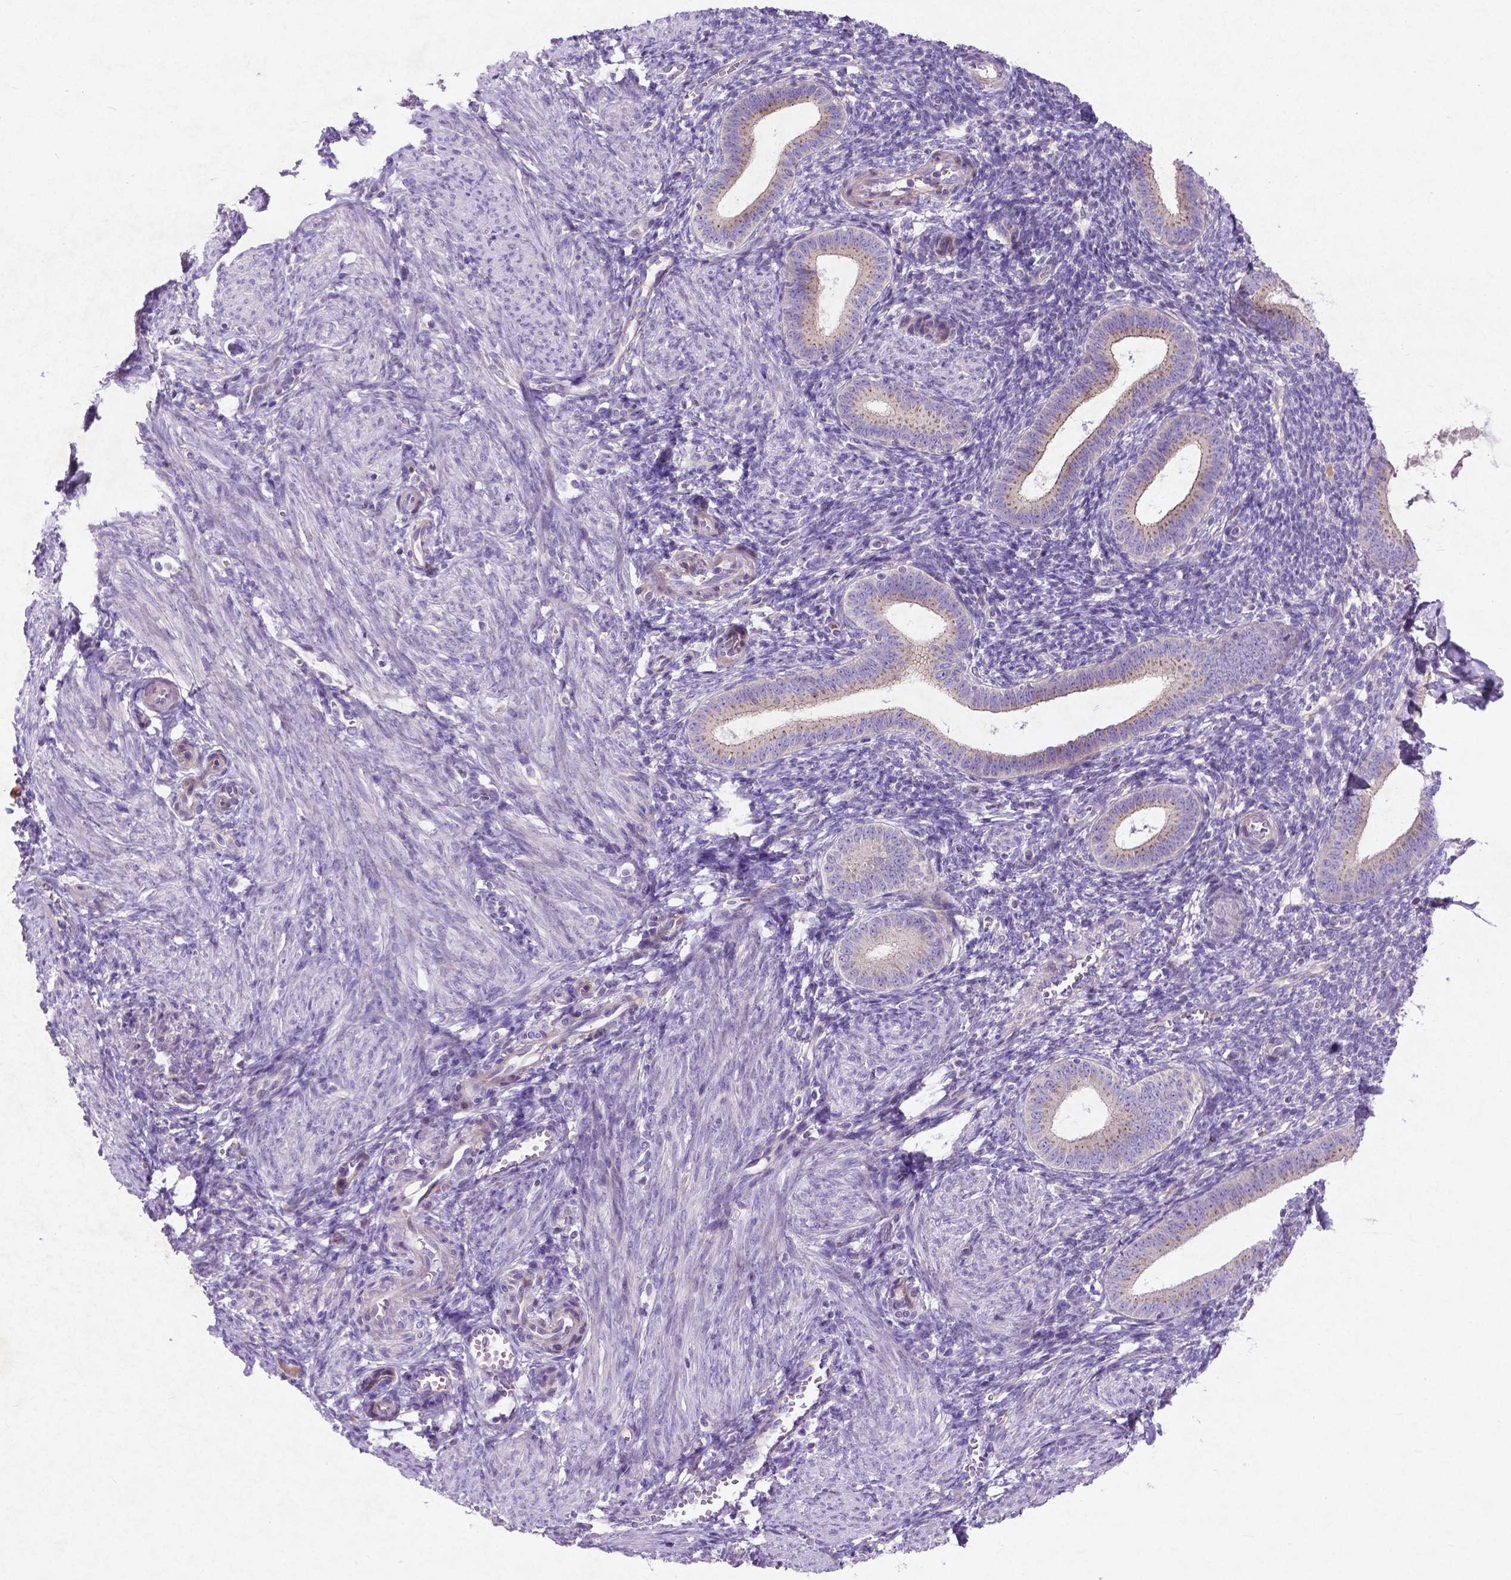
{"staining": {"intensity": "negative", "quantity": "none", "location": "none"}, "tissue": "endometrium", "cell_type": "Cells in endometrial stroma", "image_type": "normal", "snomed": [{"axis": "morphology", "description": "Normal tissue, NOS"}, {"axis": "topography", "description": "Endometrium"}], "caption": "Immunohistochemistry (IHC) image of normal human endometrium stained for a protein (brown), which exhibits no positivity in cells in endometrial stroma.", "gene": "ATG4D", "patient": {"sex": "female", "age": 25}}